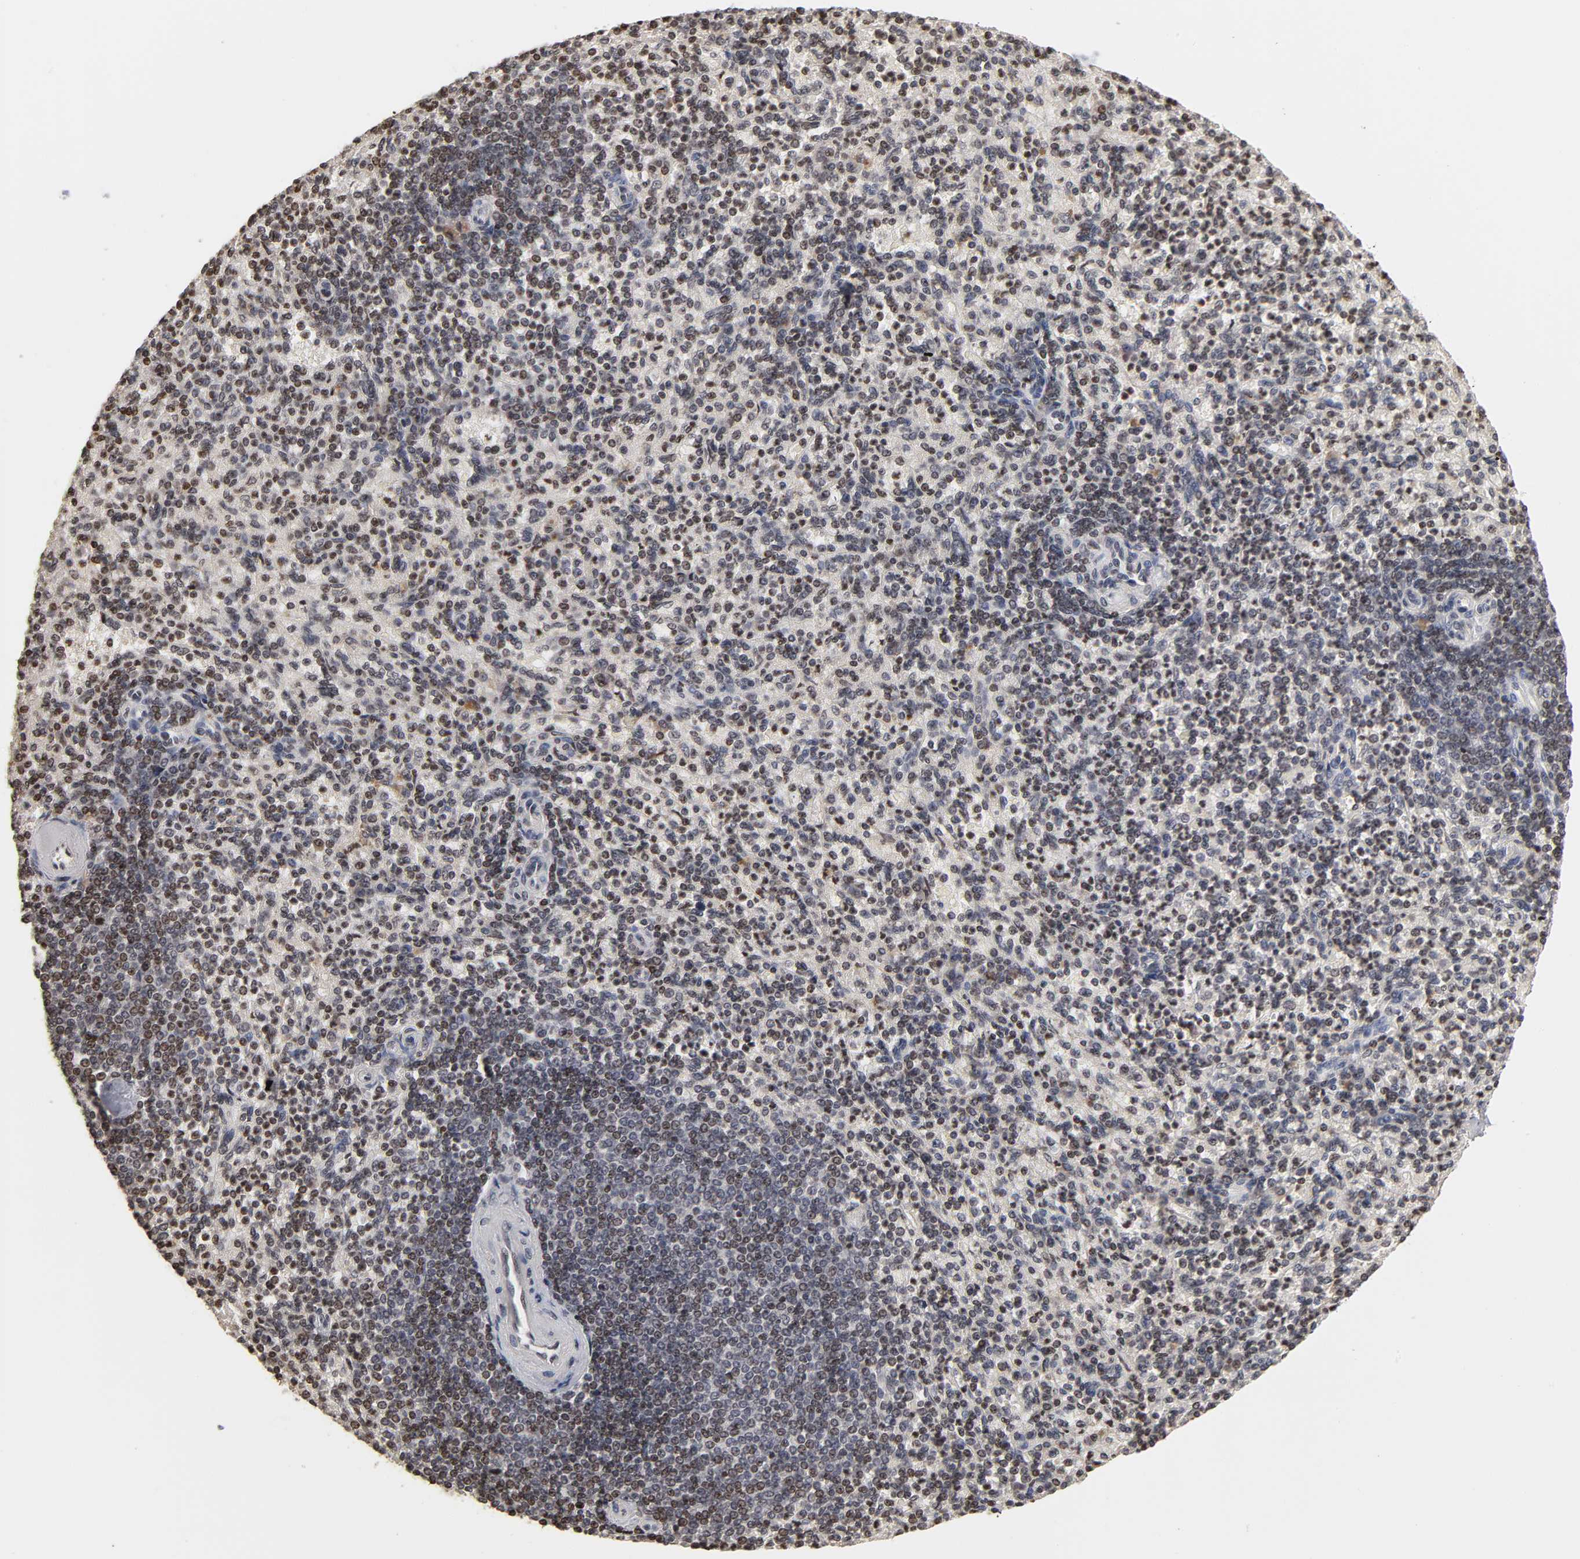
{"staining": {"intensity": "moderate", "quantity": "25%-75%", "location": "nuclear"}, "tissue": "spleen", "cell_type": "Cells in red pulp", "image_type": "normal", "snomed": [{"axis": "morphology", "description": "Normal tissue, NOS"}, {"axis": "topography", "description": "Spleen"}], "caption": "Immunohistochemical staining of normal spleen exhibits moderate nuclear protein expression in about 25%-75% of cells in red pulp.", "gene": "ZNF473", "patient": {"sex": "female", "age": 74}}